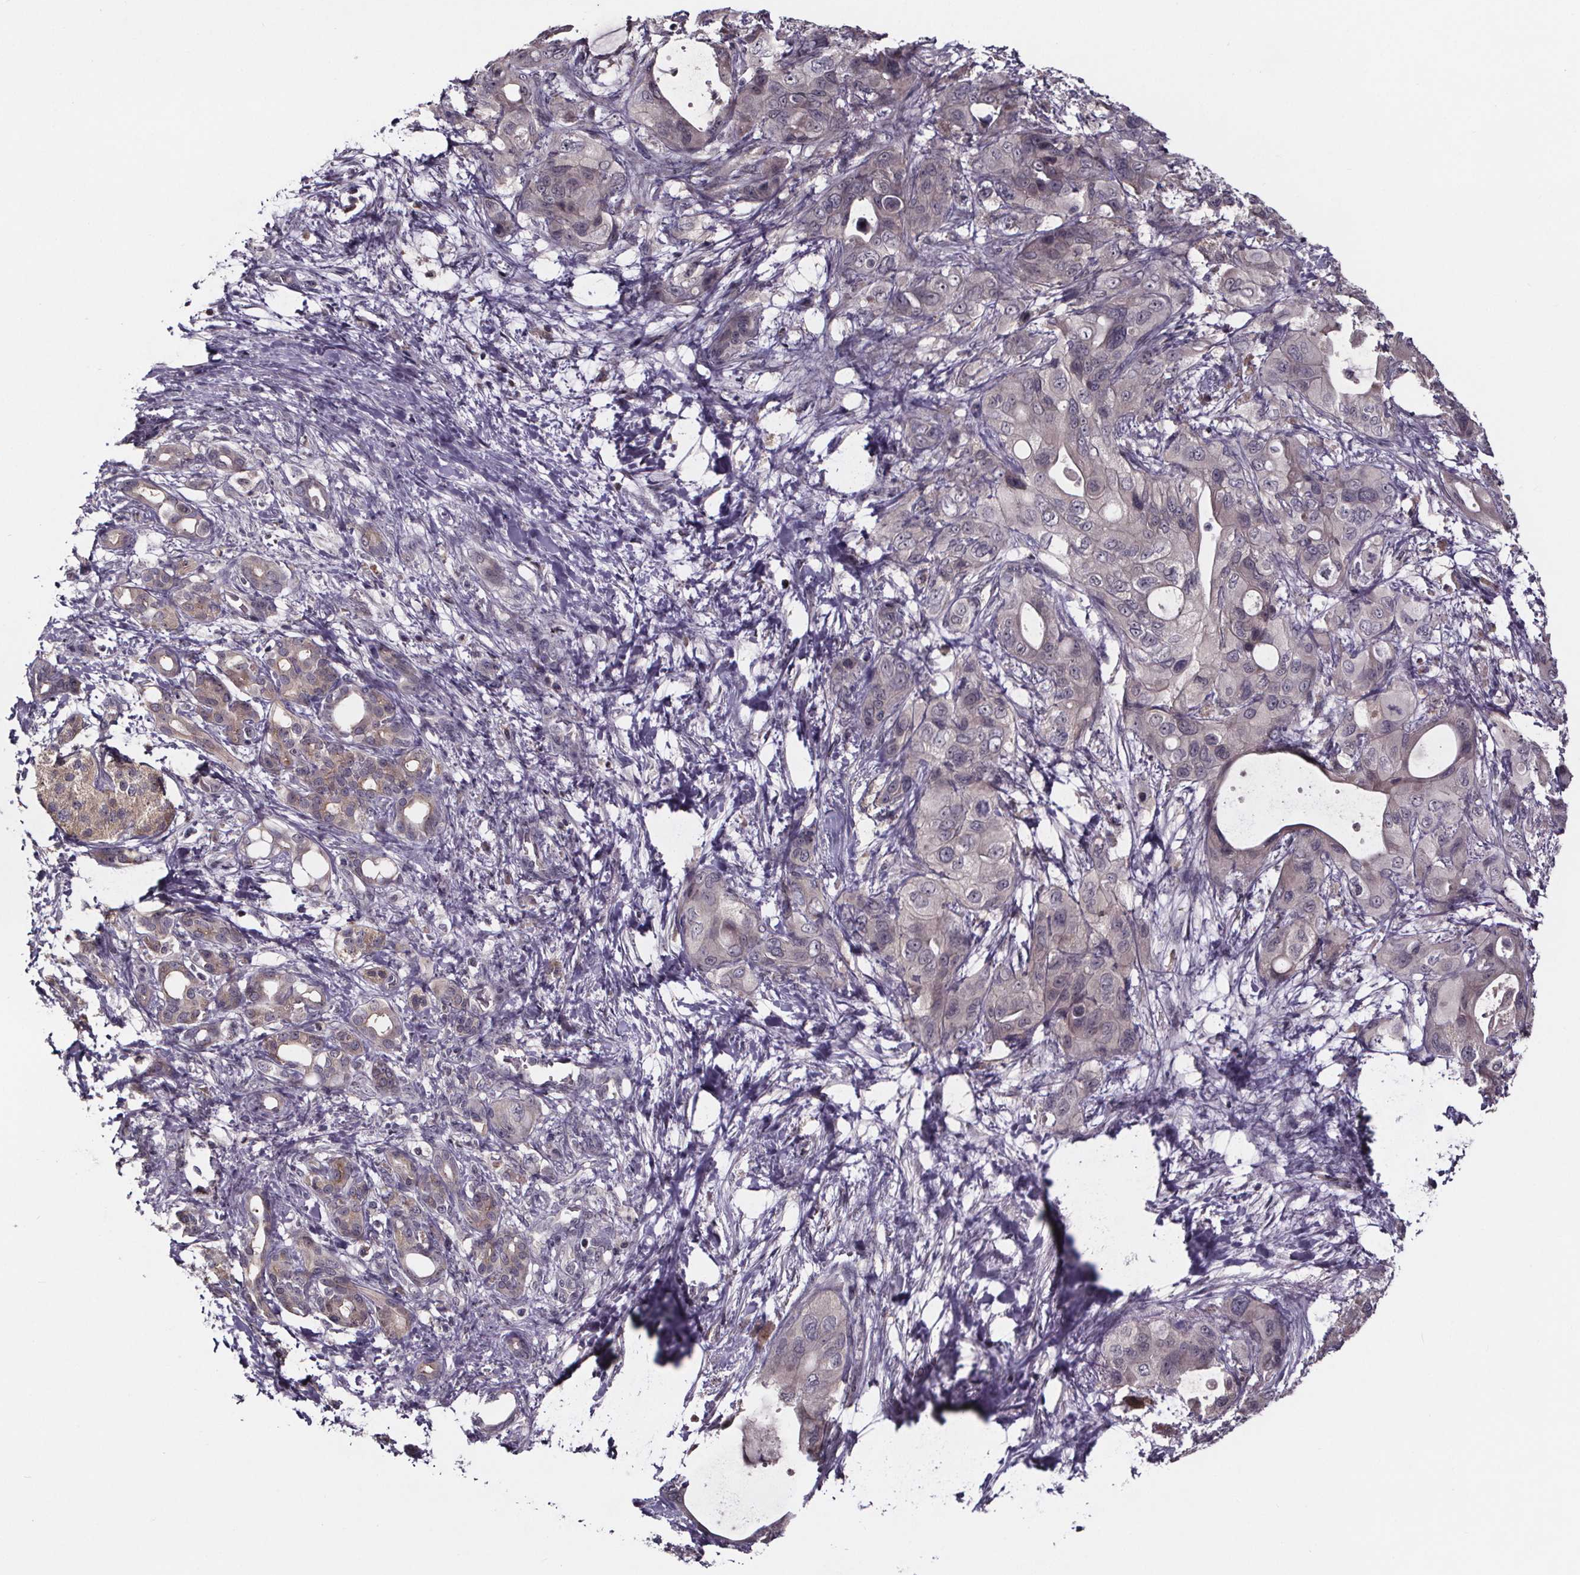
{"staining": {"intensity": "negative", "quantity": "none", "location": "none"}, "tissue": "pancreatic cancer", "cell_type": "Tumor cells", "image_type": "cancer", "snomed": [{"axis": "morphology", "description": "Adenocarcinoma, NOS"}, {"axis": "topography", "description": "Pancreas"}], "caption": "Immunohistochemistry (IHC) of human pancreatic cancer demonstrates no staining in tumor cells.", "gene": "SMIM1", "patient": {"sex": "male", "age": 71}}